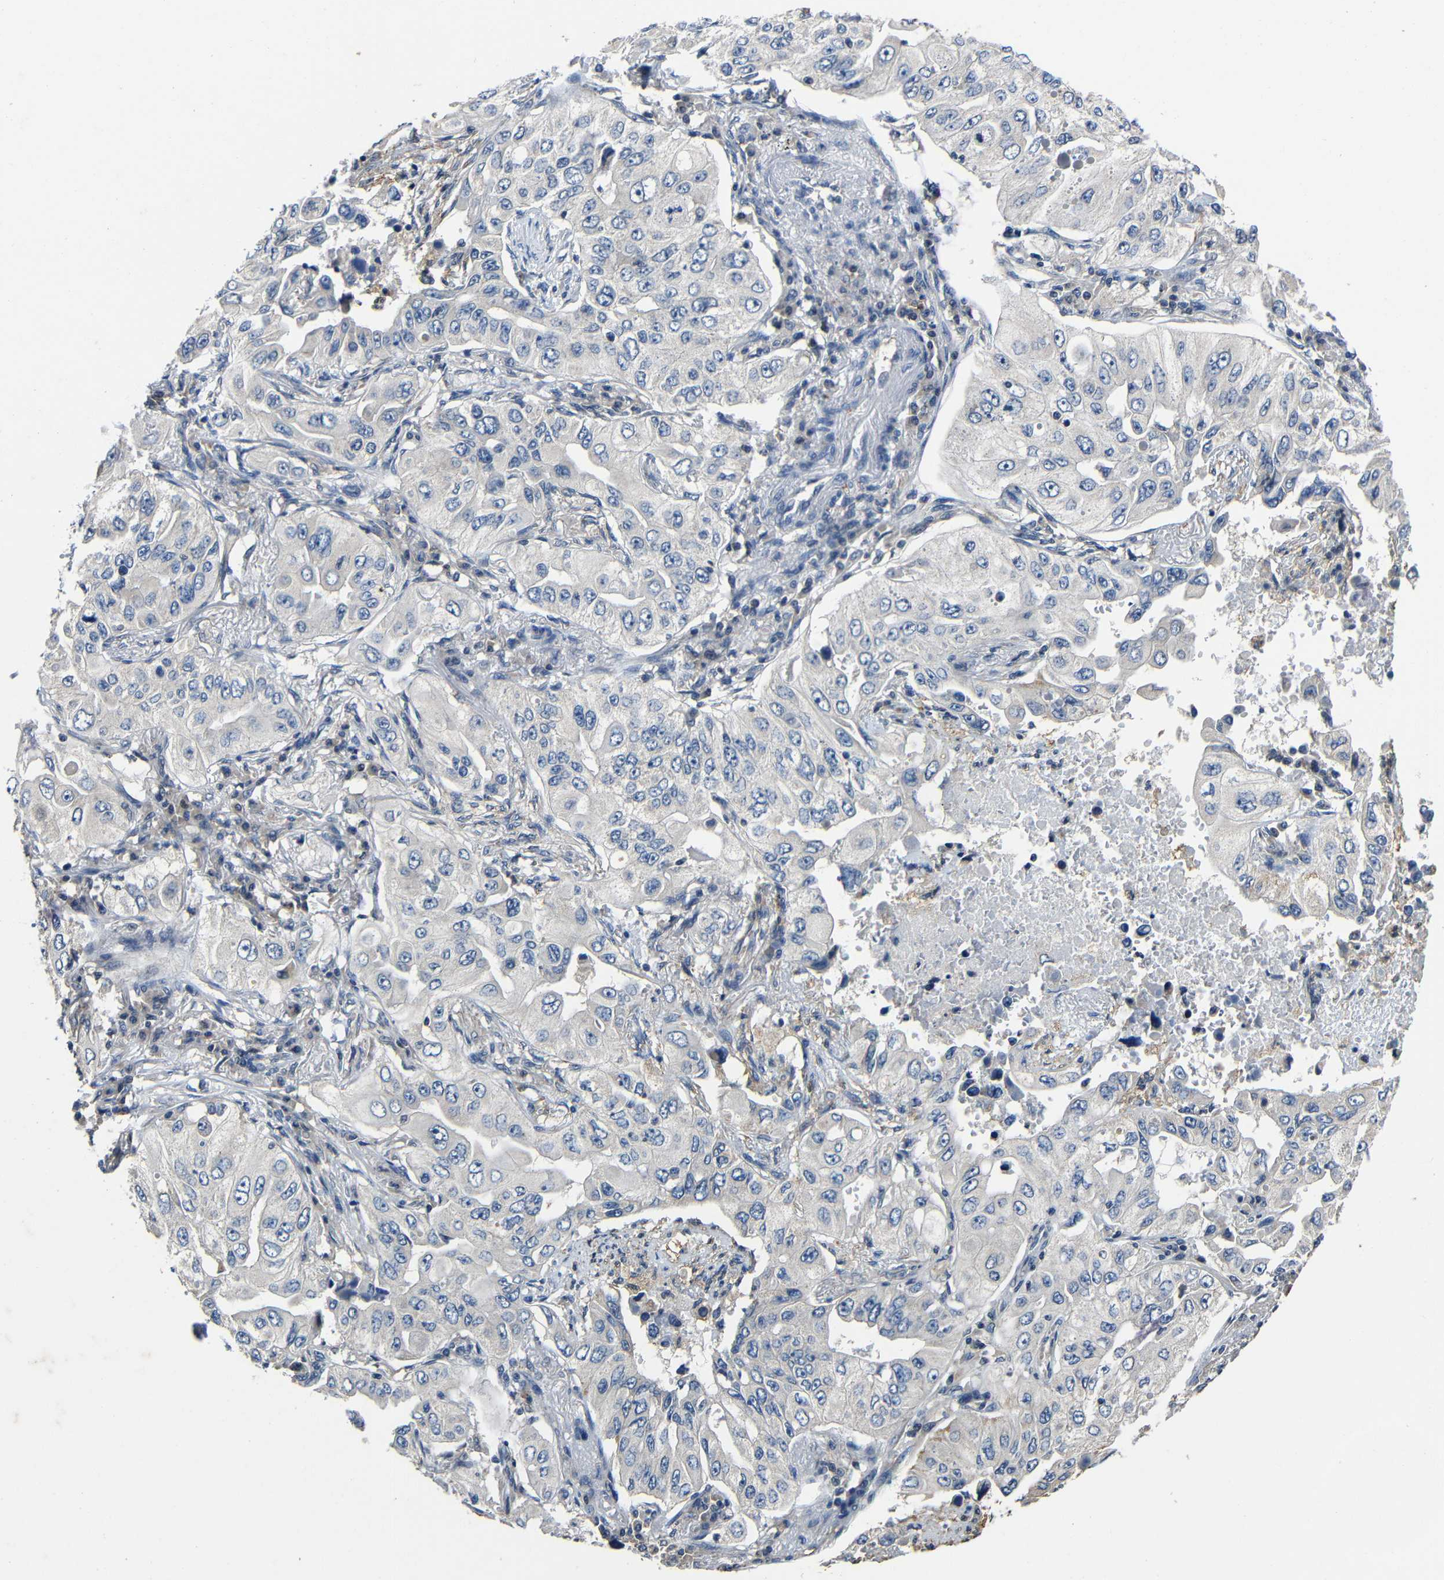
{"staining": {"intensity": "negative", "quantity": "none", "location": "none"}, "tissue": "lung cancer", "cell_type": "Tumor cells", "image_type": "cancer", "snomed": [{"axis": "morphology", "description": "Adenocarcinoma, NOS"}, {"axis": "topography", "description": "Lung"}], "caption": "Image shows no significant protein positivity in tumor cells of lung adenocarcinoma. (DAB immunohistochemistry with hematoxylin counter stain).", "gene": "C6orf89", "patient": {"sex": "male", "age": 84}}